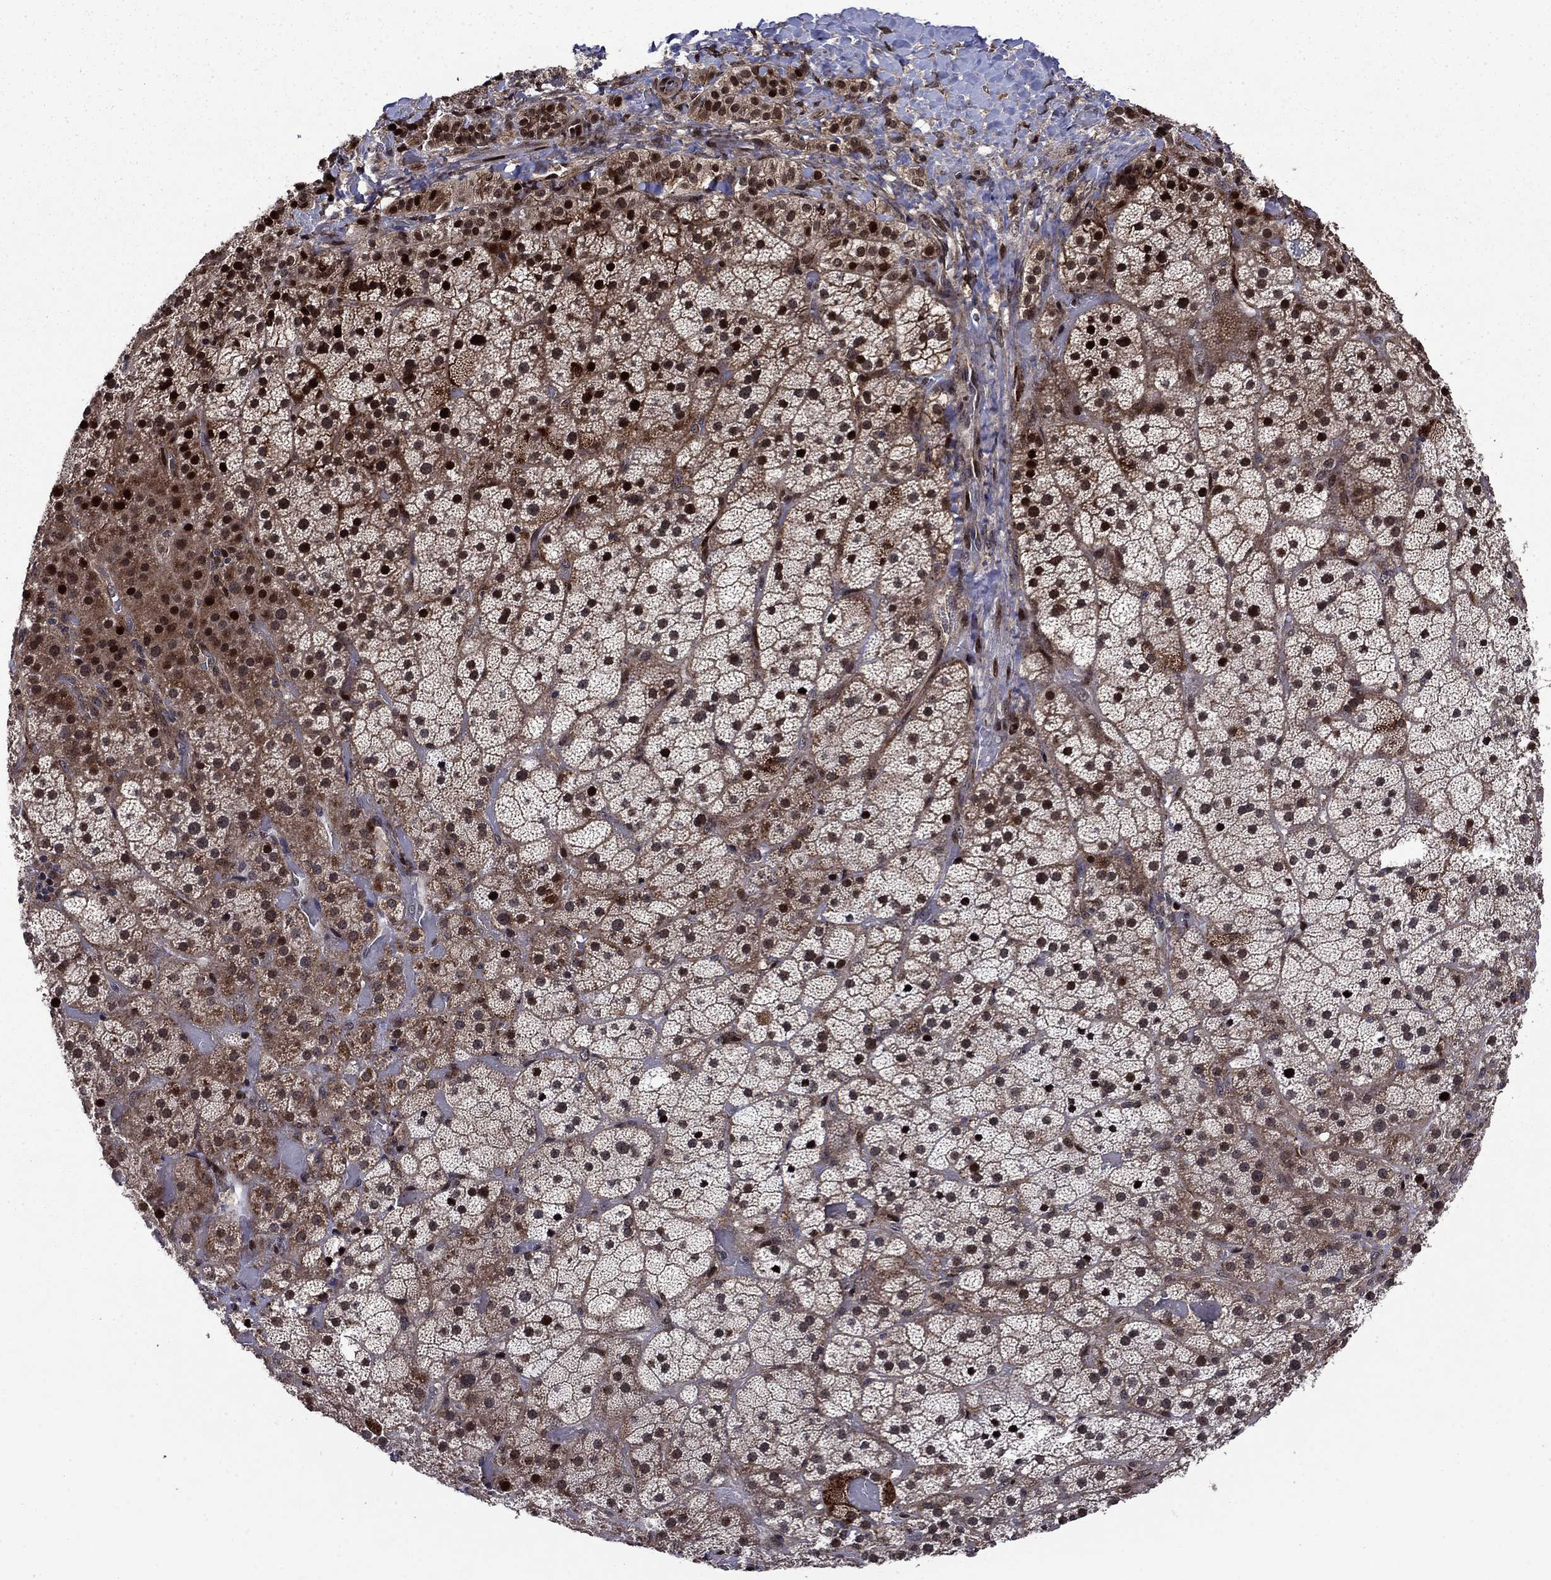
{"staining": {"intensity": "strong", "quantity": "25%-75%", "location": "cytoplasmic/membranous,nuclear"}, "tissue": "adrenal gland", "cell_type": "Glandular cells", "image_type": "normal", "snomed": [{"axis": "morphology", "description": "Normal tissue, NOS"}, {"axis": "topography", "description": "Adrenal gland"}], "caption": "Brown immunohistochemical staining in unremarkable human adrenal gland displays strong cytoplasmic/membranous,nuclear expression in approximately 25%-75% of glandular cells. (DAB IHC, brown staining for protein, blue staining for nuclei).", "gene": "AGTPBP1", "patient": {"sex": "male", "age": 57}}